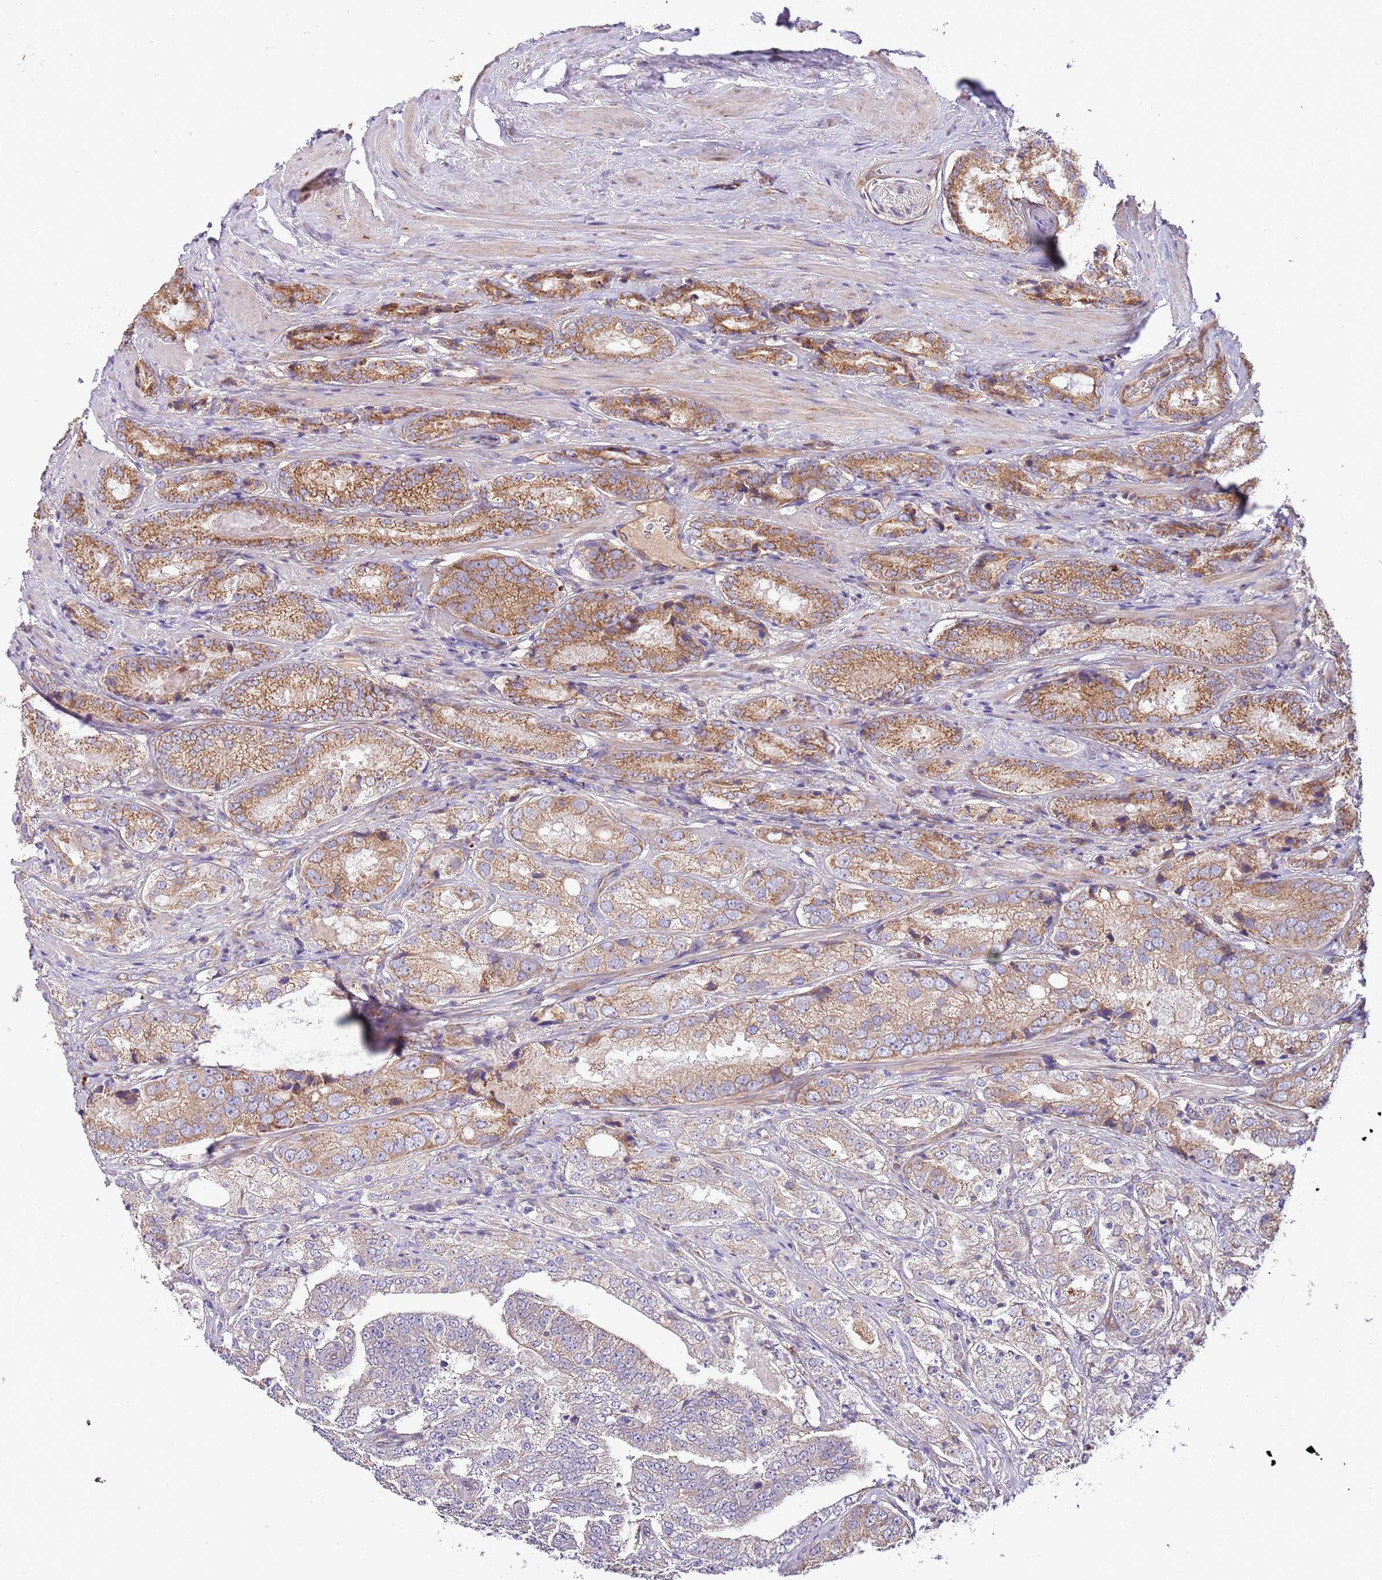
{"staining": {"intensity": "moderate", "quantity": "25%-75%", "location": "cytoplasmic/membranous"}, "tissue": "prostate cancer", "cell_type": "Tumor cells", "image_type": "cancer", "snomed": [{"axis": "morphology", "description": "Adenocarcinoma, High grade"}, {"axis": "topography", "description": "Prostate"}], "caption": "Immunohistochemistry of human prostate high-grade adenocarcinoma reveals medium levels of moderate cytoplasmic/membranous expression in about 25%-75% of tumor cells.", "gene": "DOCK6", "patient": {"sex": "male", "age": 63}}